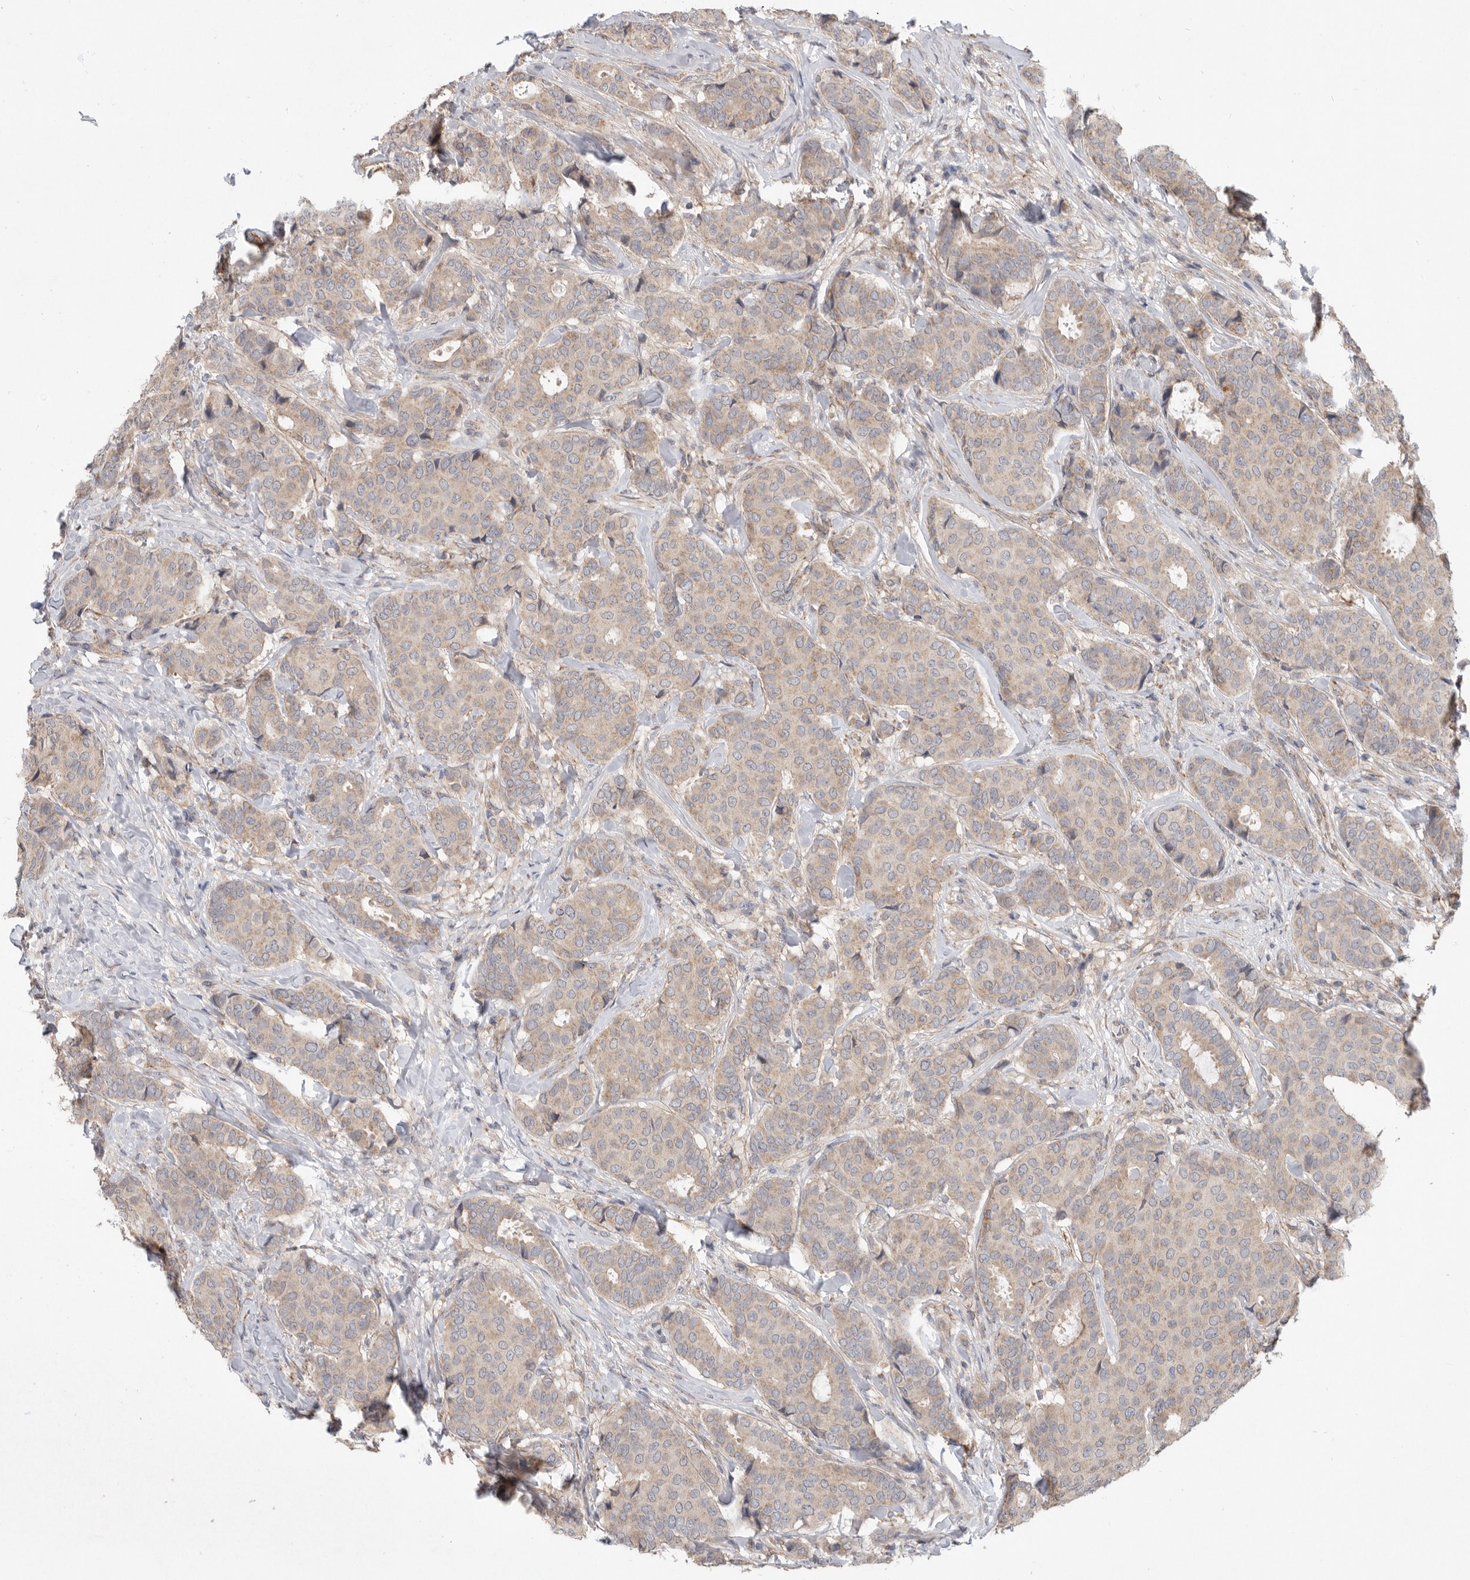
{"staining": {"intensity": "weak", "quantity": "25%-75%", "location": "cytoplasmic/membranous"}, "tissue": "breast cancer", "cell_type": "Tumor cells", "image_type": "cancer", "snomed": [{"axis": "morphology", "description": "Duct carcinoma"}, {"axis": "topography", "description": "Breast"}], "caption": "Human invasive ductal carcinoma (breast) stained with a protein marker shows weak staining in tumor cells.", "gene": "MTFR1L", "patient": {"sex": "female", "age": 75}}